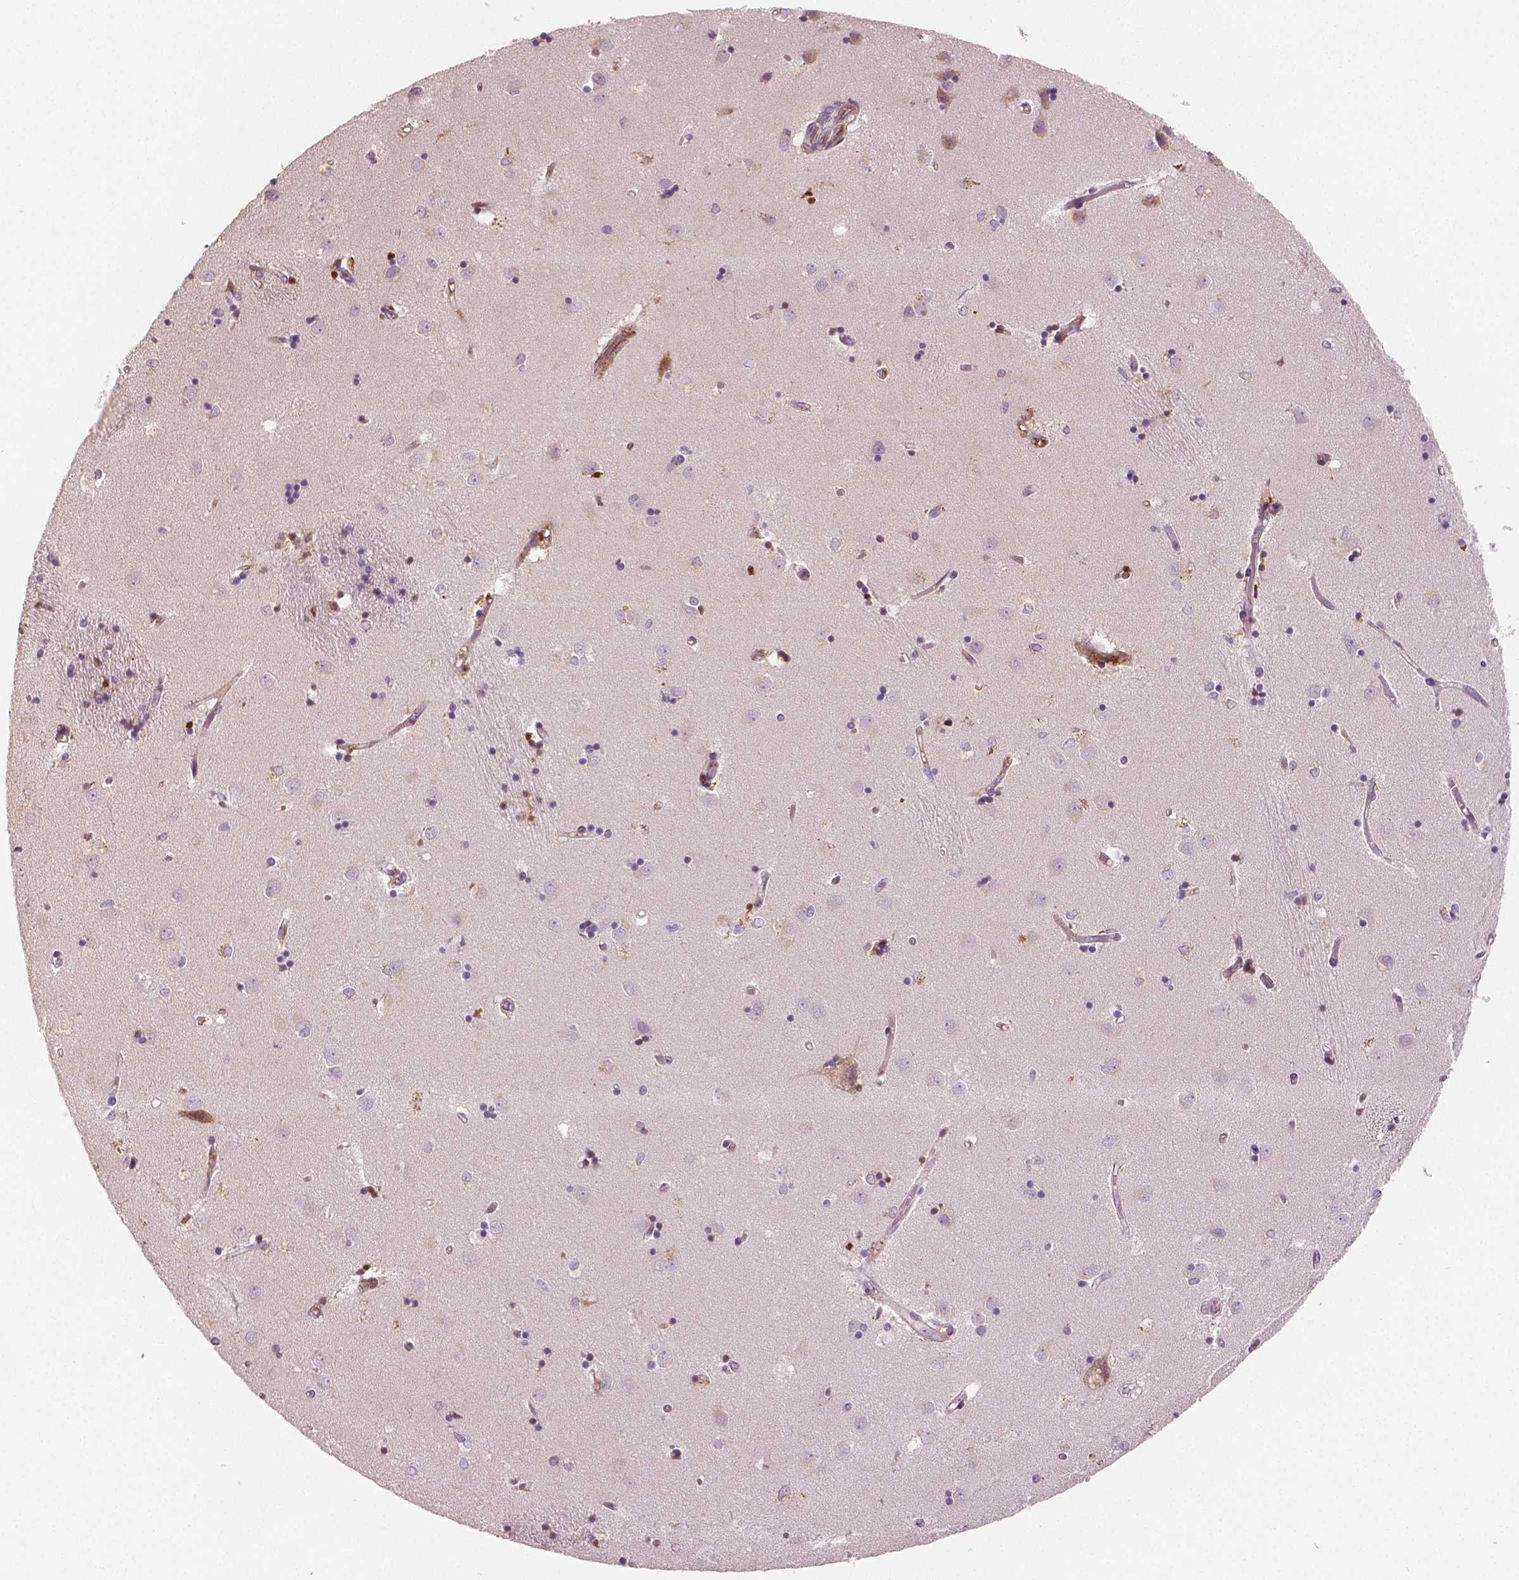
{"staining": {"intensity": "negative", "quantity": "none", "location": "none"}, "tissue": "caudate", "cell_type": "Glial cells", "image_type": "normal", "snomed": [{"axis": "morphology", "description": "Normal tissue, NOS"}, {"axis": "topography", "description": "Lateral ventricle wall"}], "caption": "Glial cells are negative for brown protein staining in benign caudate. Brightfield microscopy of IHC stained with DAB (3,3'-diaminobenzidine) (brown) and hematoxylin (blue), captured at high magnification.", "gene": "APOA4", "patient": {"sex": "male", "age": 54}}